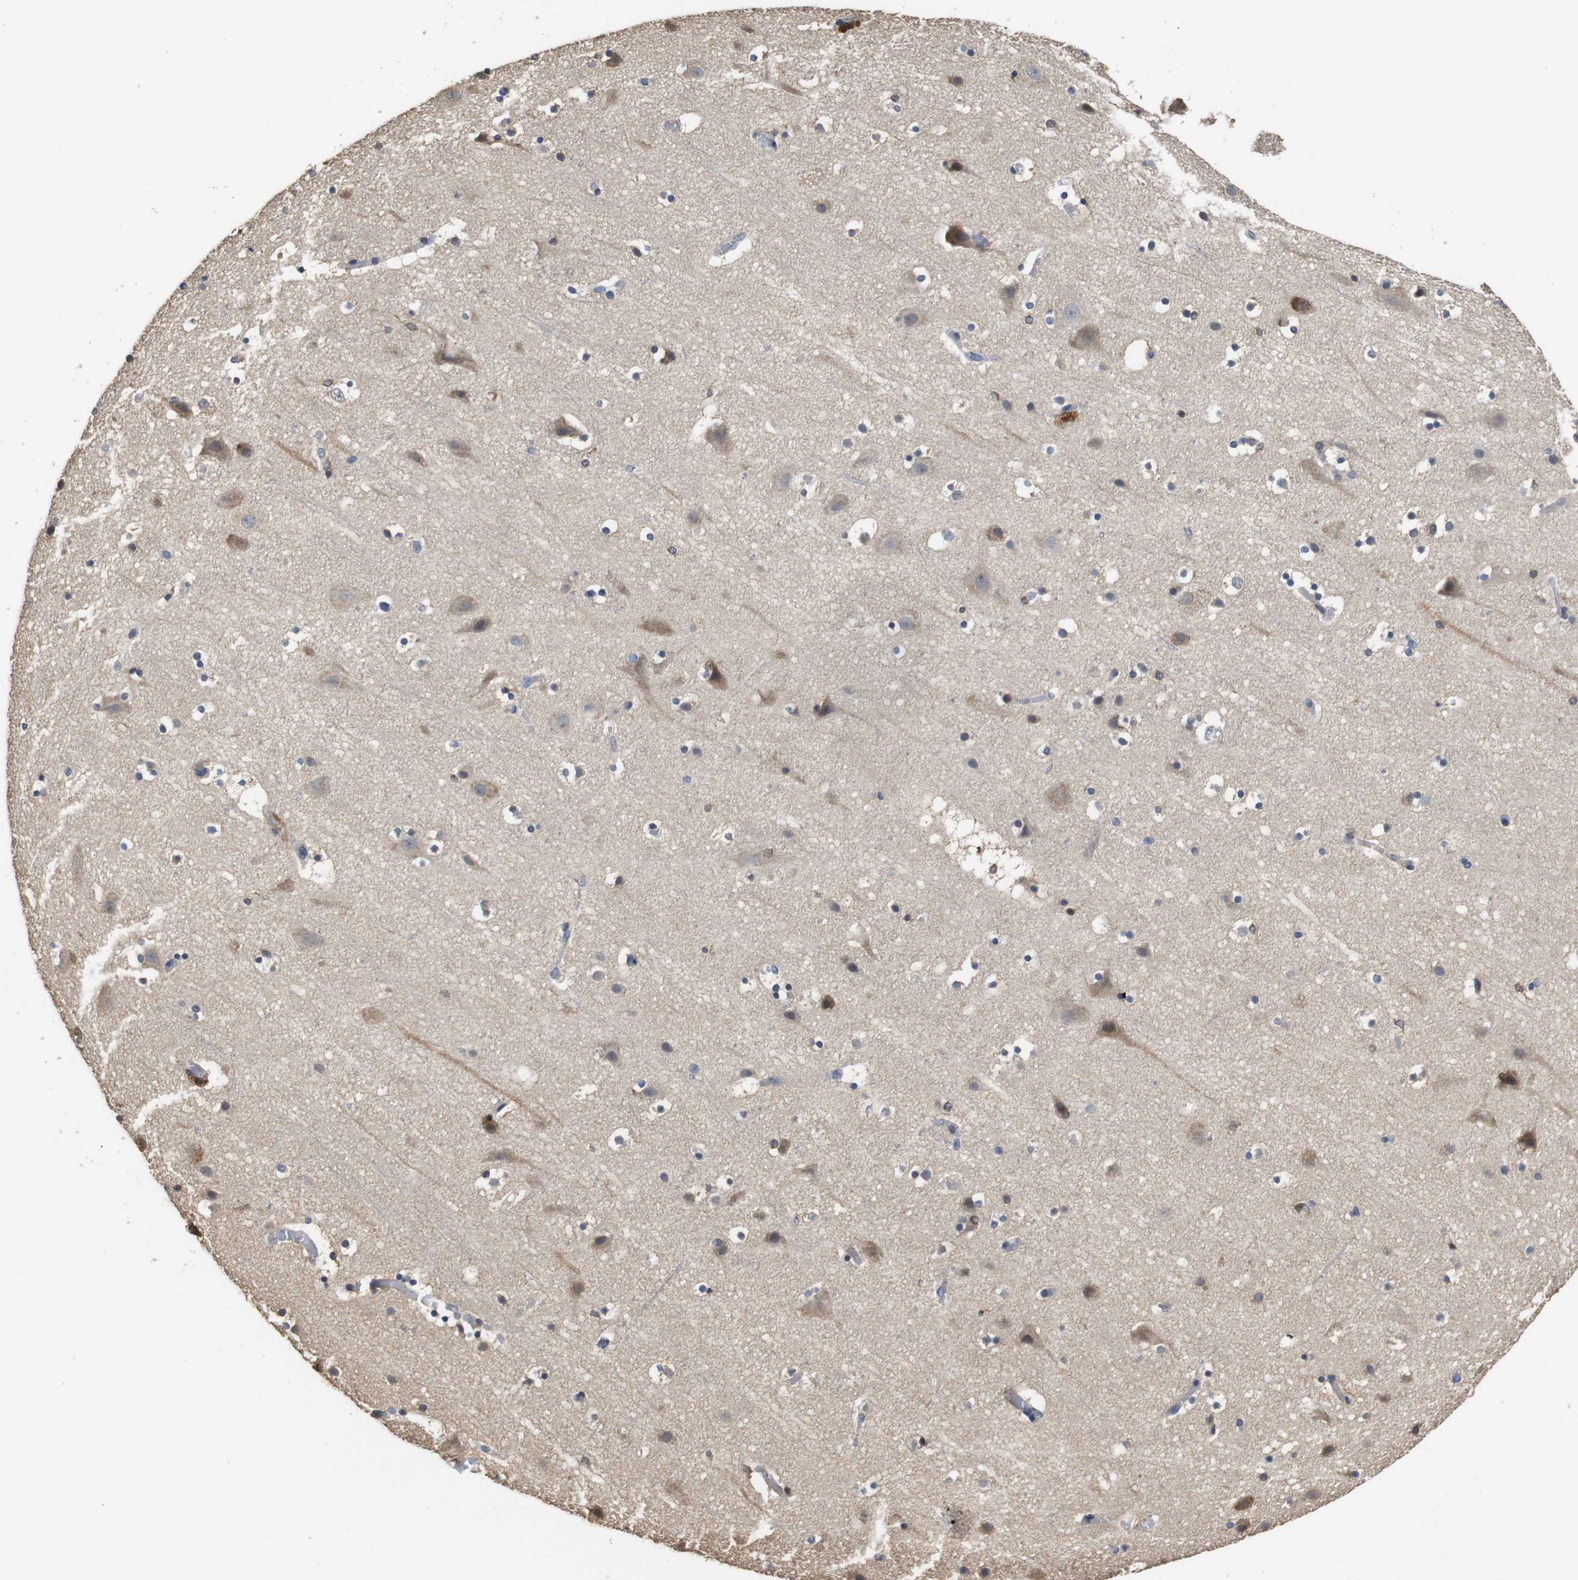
{"staining": {"intensity": "negative", "quantity": "none", "location": "none"}, "tissue": "cerebral cortex", "cell_type": "Endothelial cells", "image_type": "normal", "snomed": [{"axis": "morphology", "description": "Normal tissue, NOS"}, {"axis": "topography", "description": "Cerebral cortex"}], "caption": "A high-resolution histopathology image shows immunohistochemistry staining of normal cerebral cortex, which exhibits no significant expression in endothelial cells.", "gene": "ARHGAP24", "patient": {"sex": "male", "age": 45}}